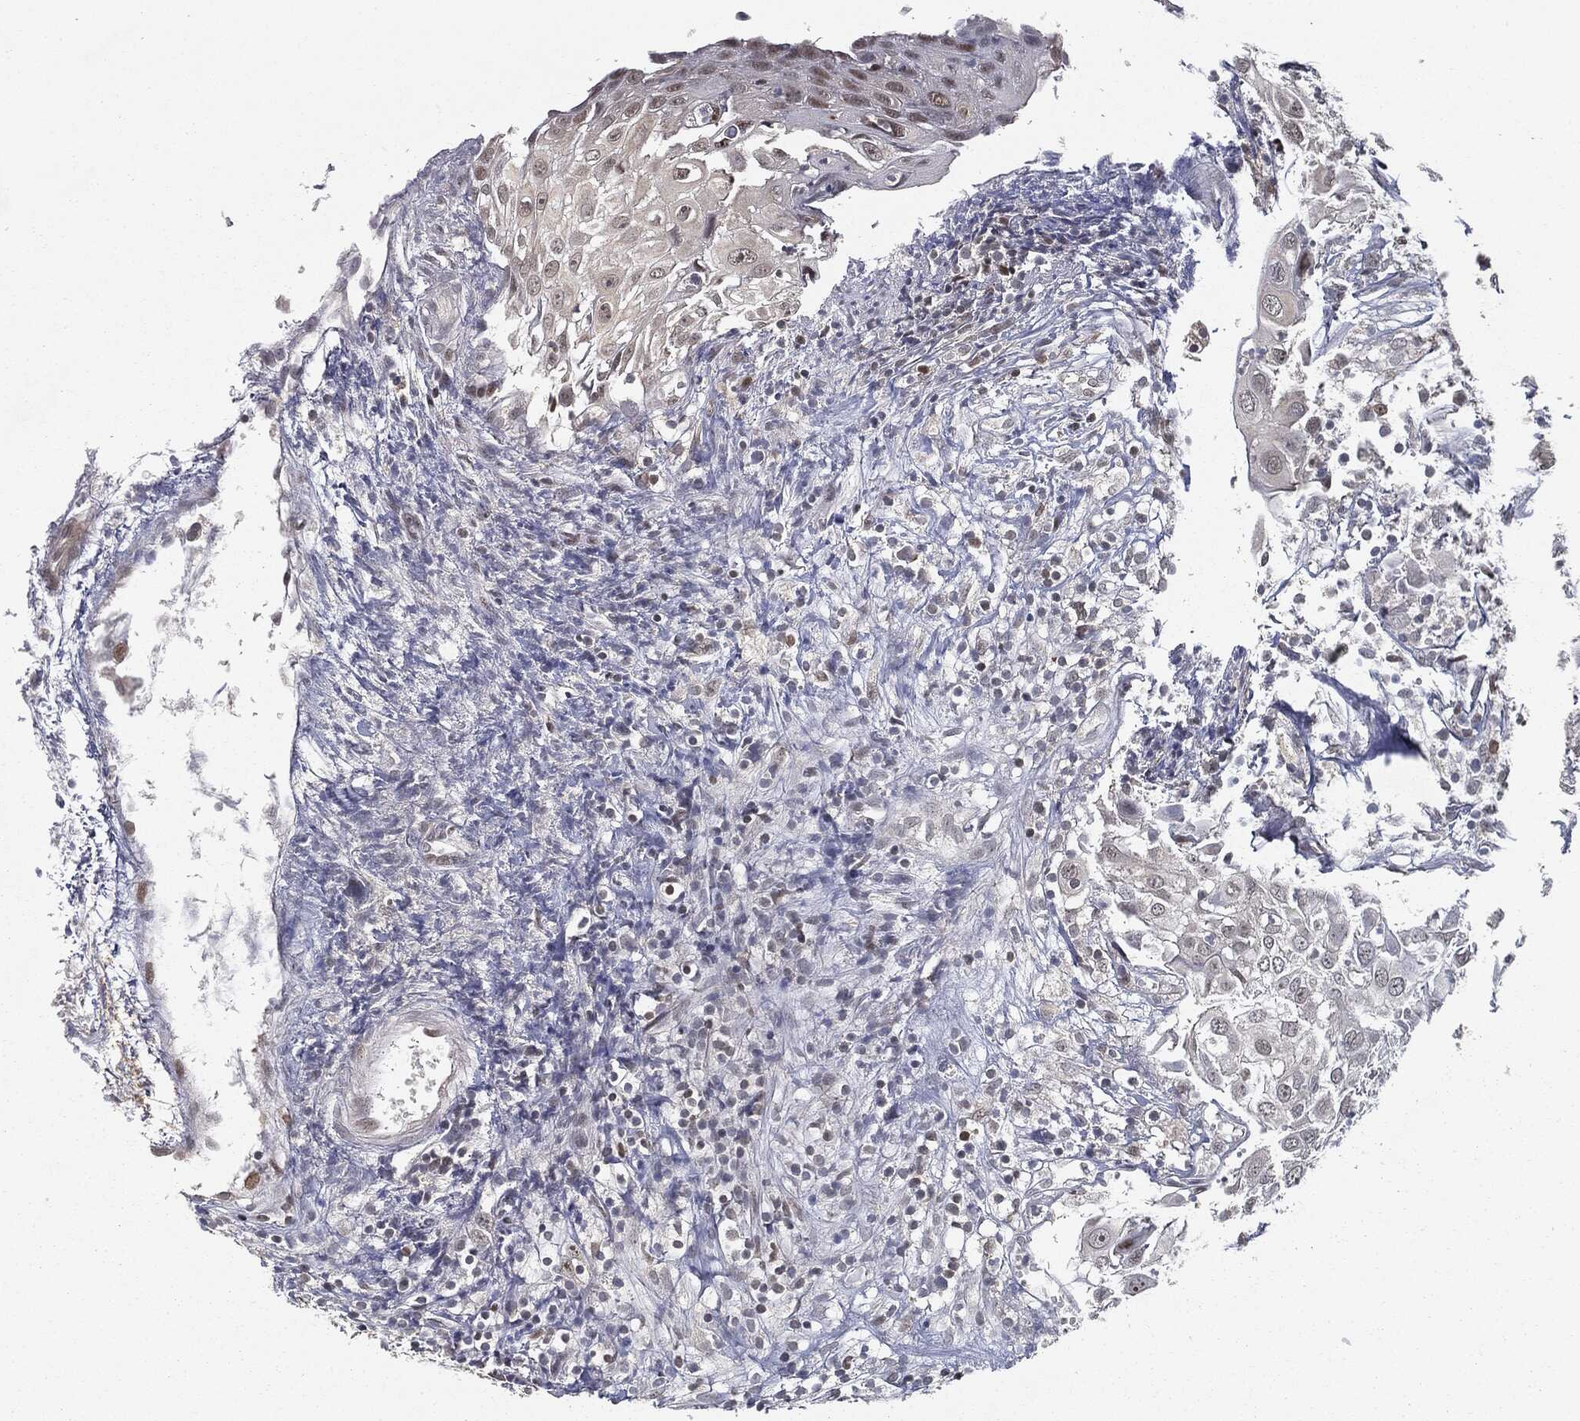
{"staining": {"intensity": "weak", "quantity": "<25%", "location": "nuclear"}, "tissue": "urothelial cancer", "cell_type": "Tumor cells", "image_type": "cancer", "snomed": [{"axis": "morphology", "description": "Urothelial carcinoma, High grade"}, {"axis": "topography", "description": "Urinary bladder"}], "caption": "Photomicrograph shows no significant protein expression in tumor cells of urothelial cancer. The staining is performed using DAB brown chromogen with nuclei counter-stained in using hematoxylin.", "gene": "ZNHIT6", "patient": {"sex": "female", "age": 79}}